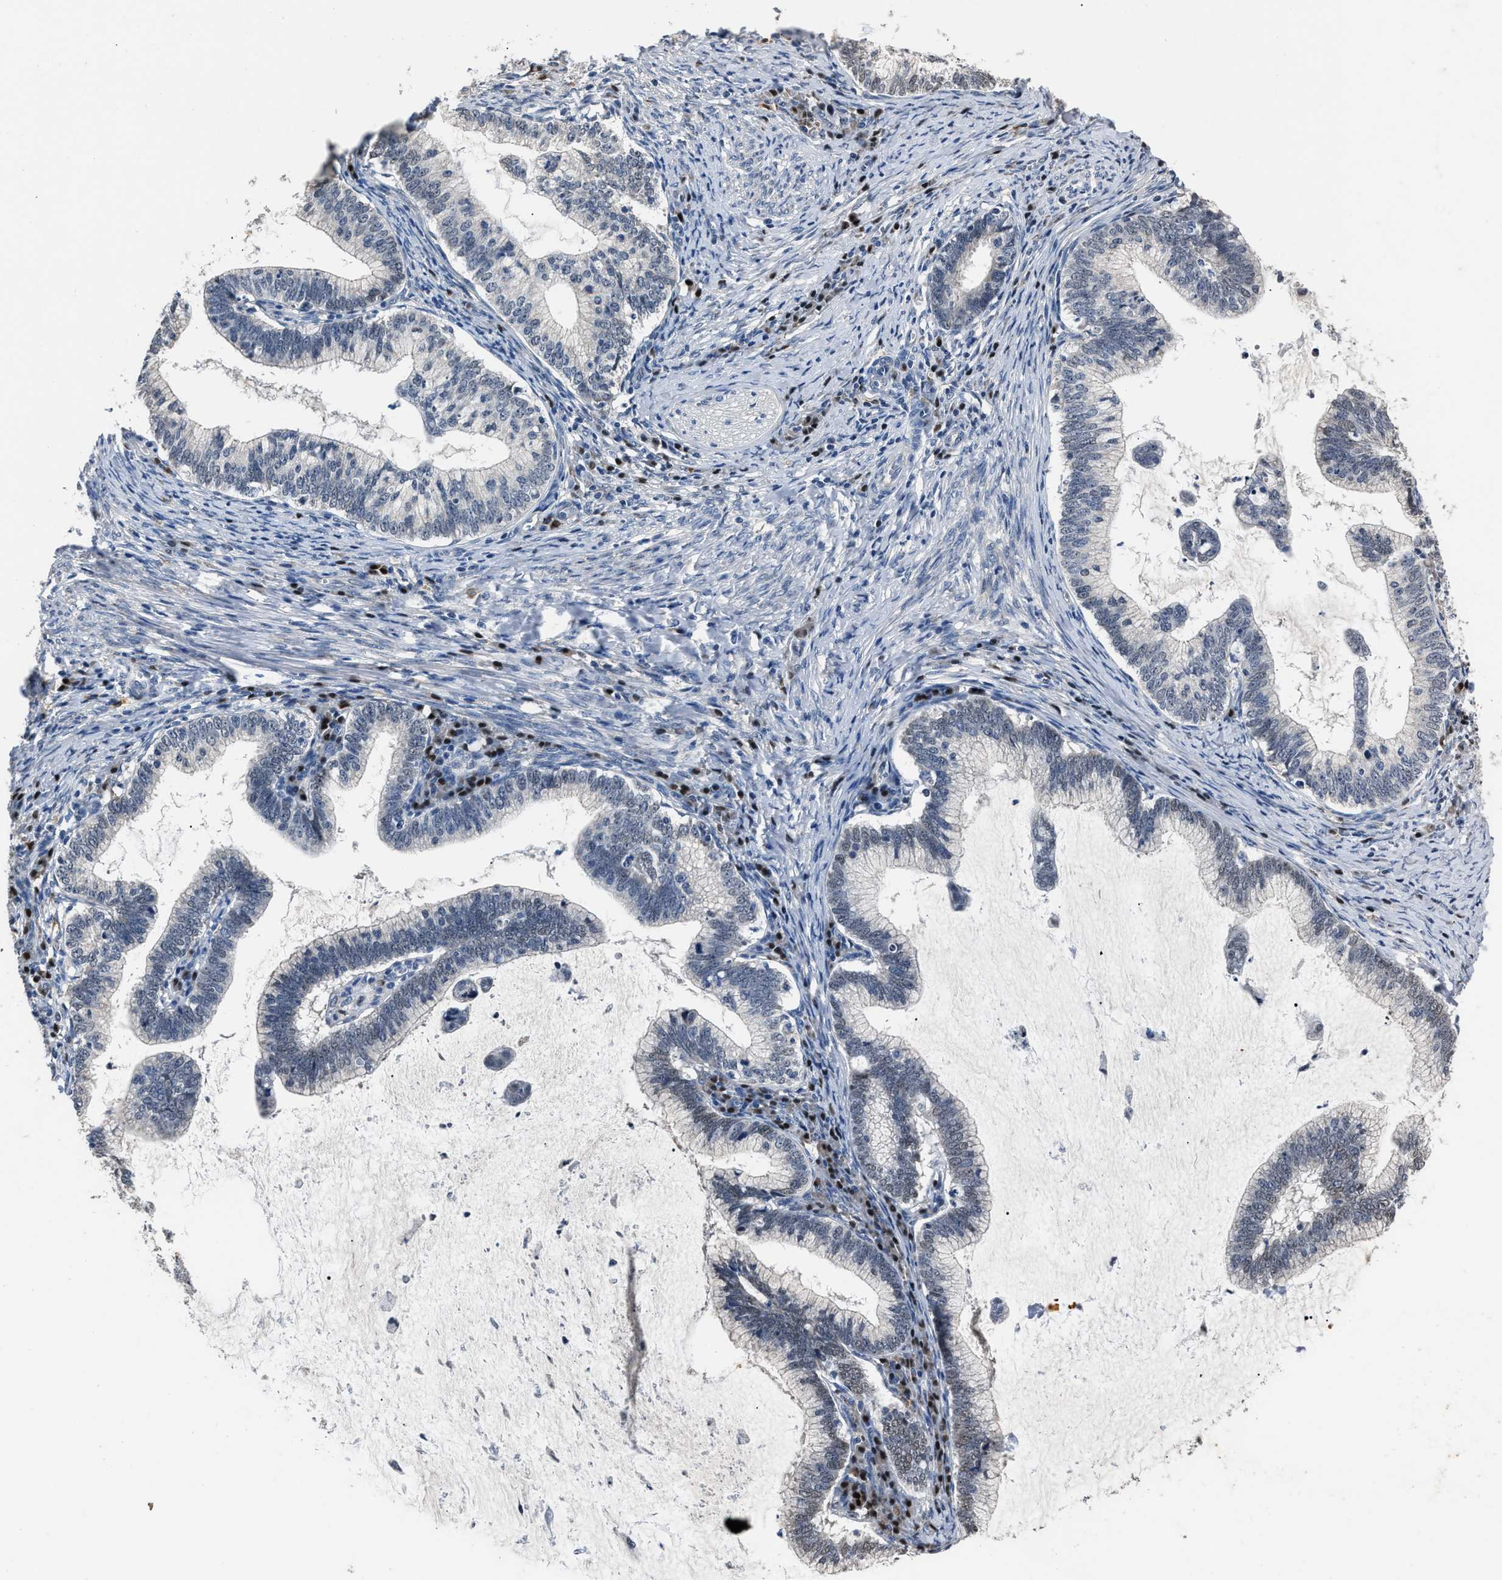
{"staining": {"intensity": "negative", "quantity": "none", "location": "none"}, "tissue": "cervical cancer", "cell_type": "Tumor cells", "image_type": "cancer", "snomed": [{"axis": "morphology", "description": "Adenocarcinoma, NOS"}, {"axis": "topography", "description": "Cervix"}], "caption": "Immunohistochemical staining of cervical adenocarcinoma reveals no significant expression in tumor cells. (DAB immunohistochemistry visualized using brightfield microscopy, high magnification).", "gene": "NSUN5", "patient": {"sex": "female", "age": 36}}